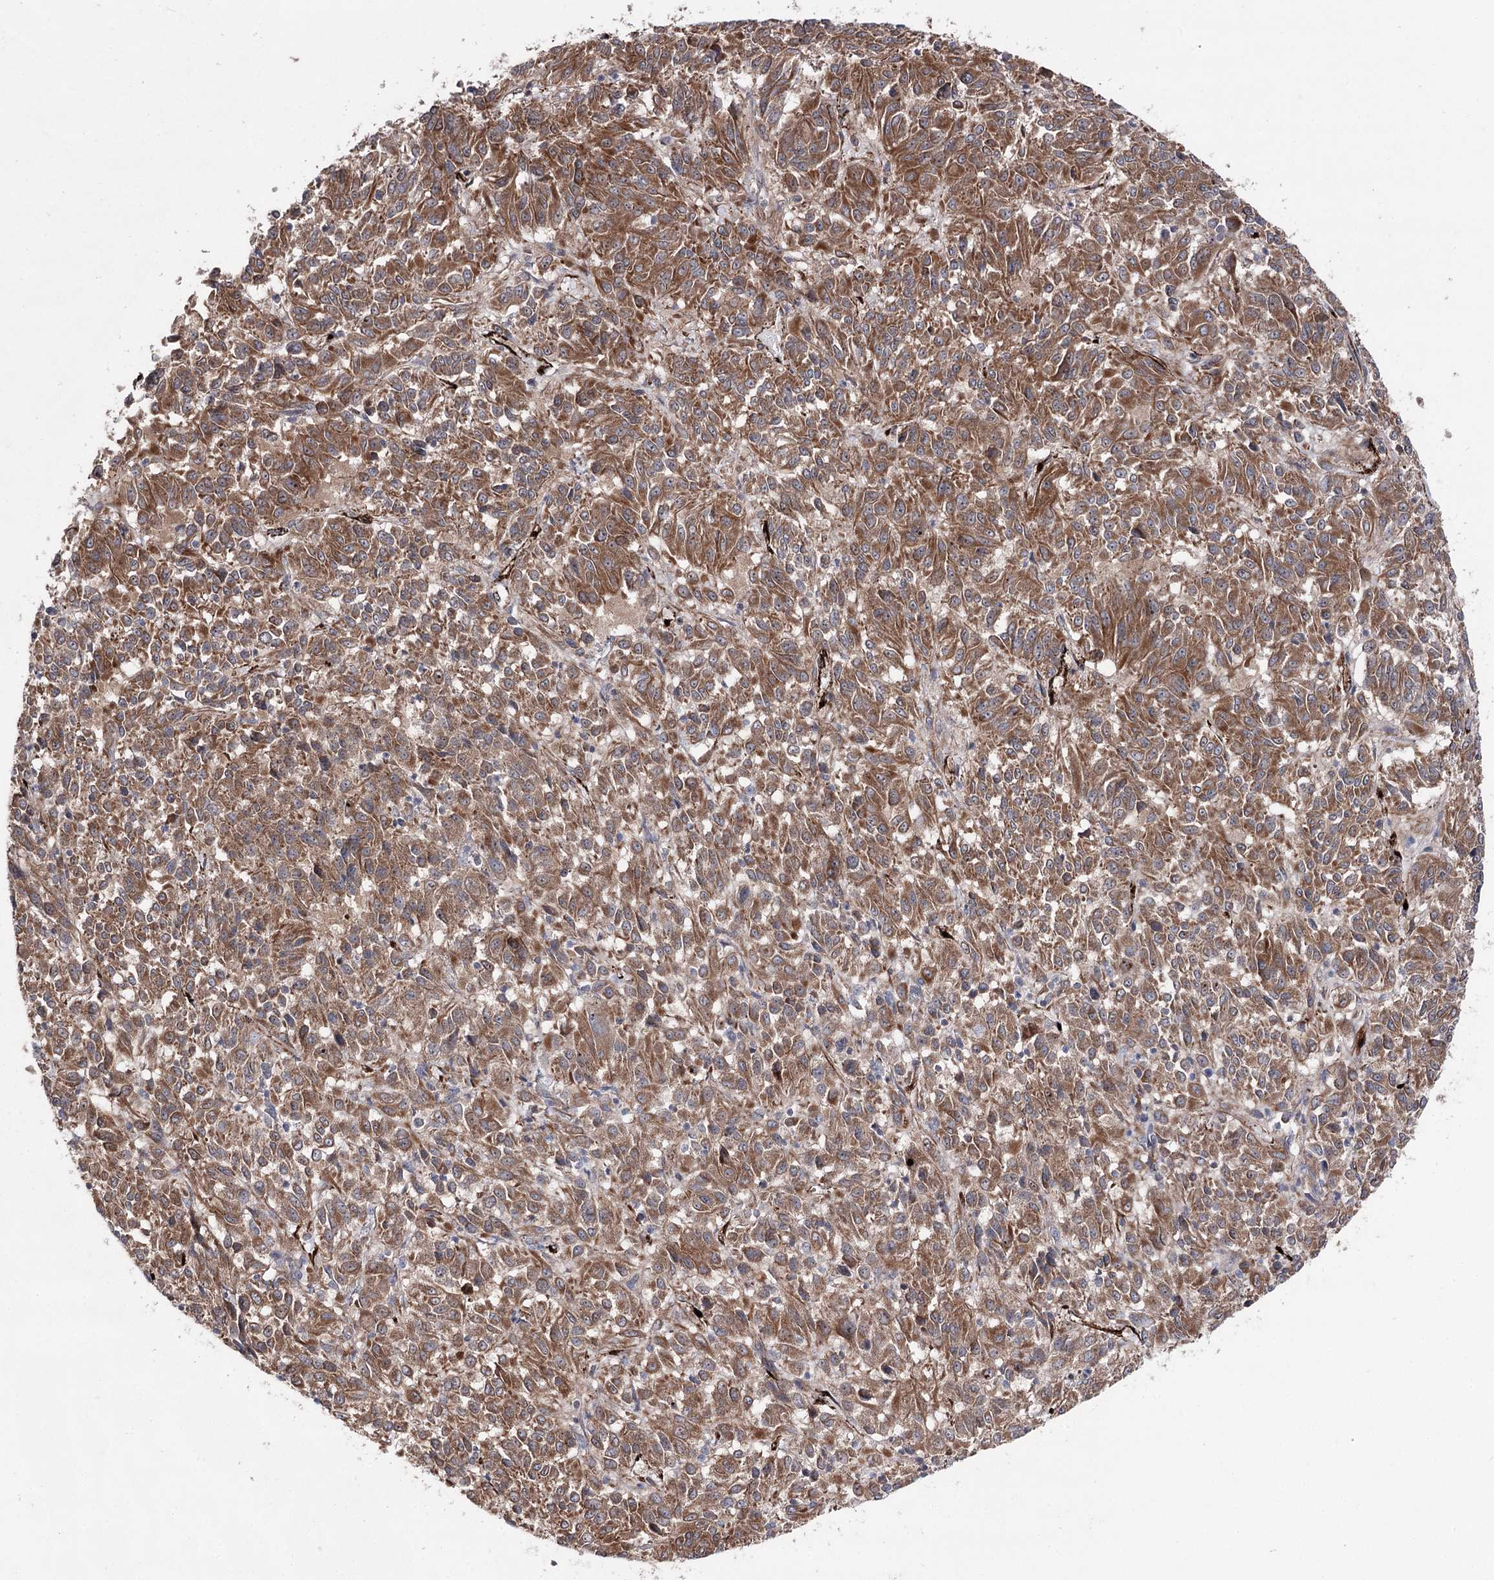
{"staining": {"intensity": "moderate", "quantity": ">75%", "location": "cytoplasmic/membranous"}, "tissue": "melanoma", "cell_type": "Tumor cells", "image_type": "cancer", "snomed": [{"axis": "morphology", "description": "Malignant melanoma, Metastatic site"}, {"axis": "topography", "description": "Lung"}], "caption": "IHC (DAB (3,3'-diaminobenzidine)) staining of melanoma demonstrates moderate cytoplasmic/membranous protein expression in about >75% of tumor cells.", "gene": "MIB1", "patient": {"sex": "male", "age": 64}}